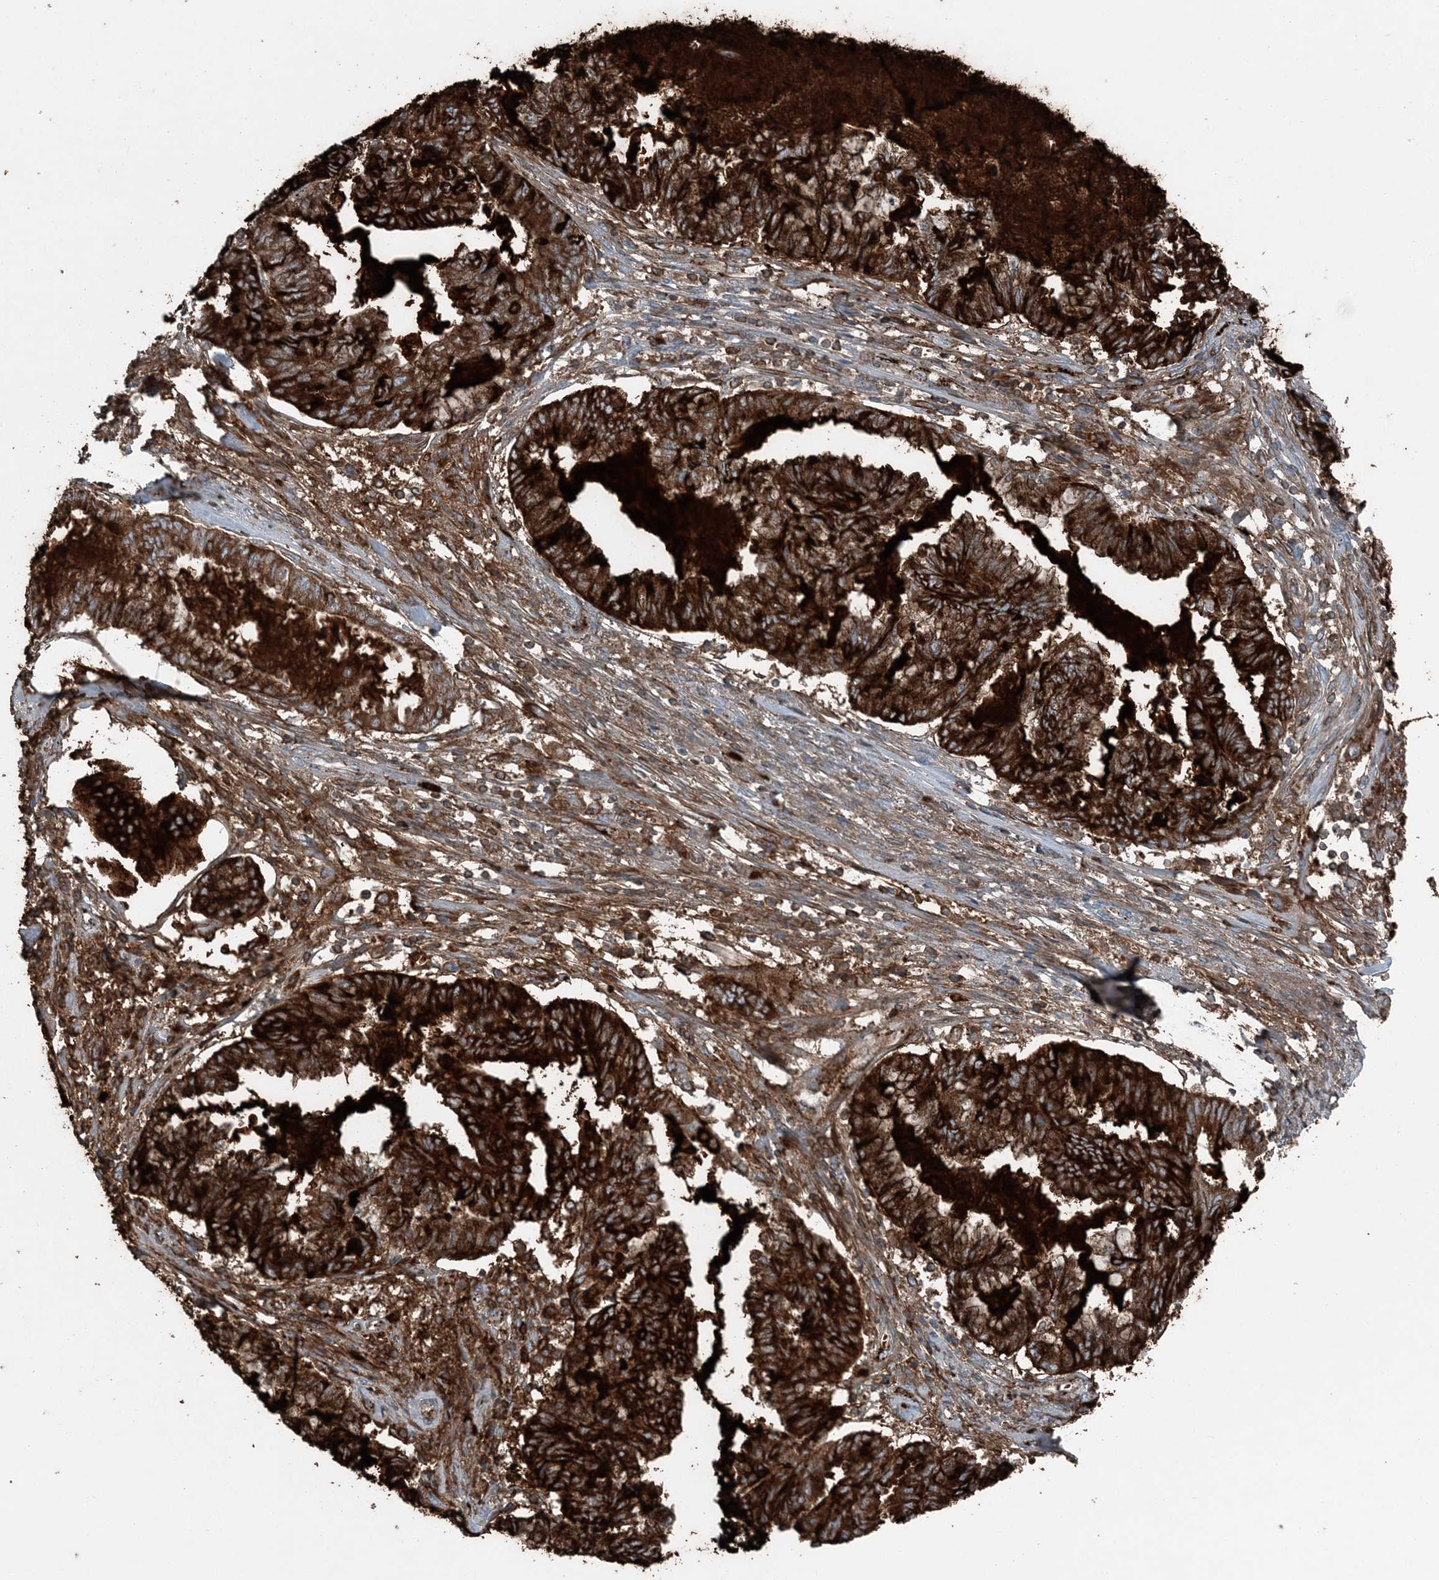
{"staining": {"intensity": "strong", "quantity": ">75%", "location": "cytoplasmic/membranous"}, "tissue": "endometrial cancer", "cell_type": "Tumor cells", "image_type": "cancer", "snomed": [{"axis": "morphology", "description": "Adenocarcinoma, NOS"}, {"axis": "topography", "description": "Endometrium"}], "caption": "Tumor cells exhibit strong cytoplasmic/membranous expression in about >75% of cells in endometrial cancer (adenocarcinoma).", "gene": "ELOVL7", "patient": {"sex": "female", "age": 86}}